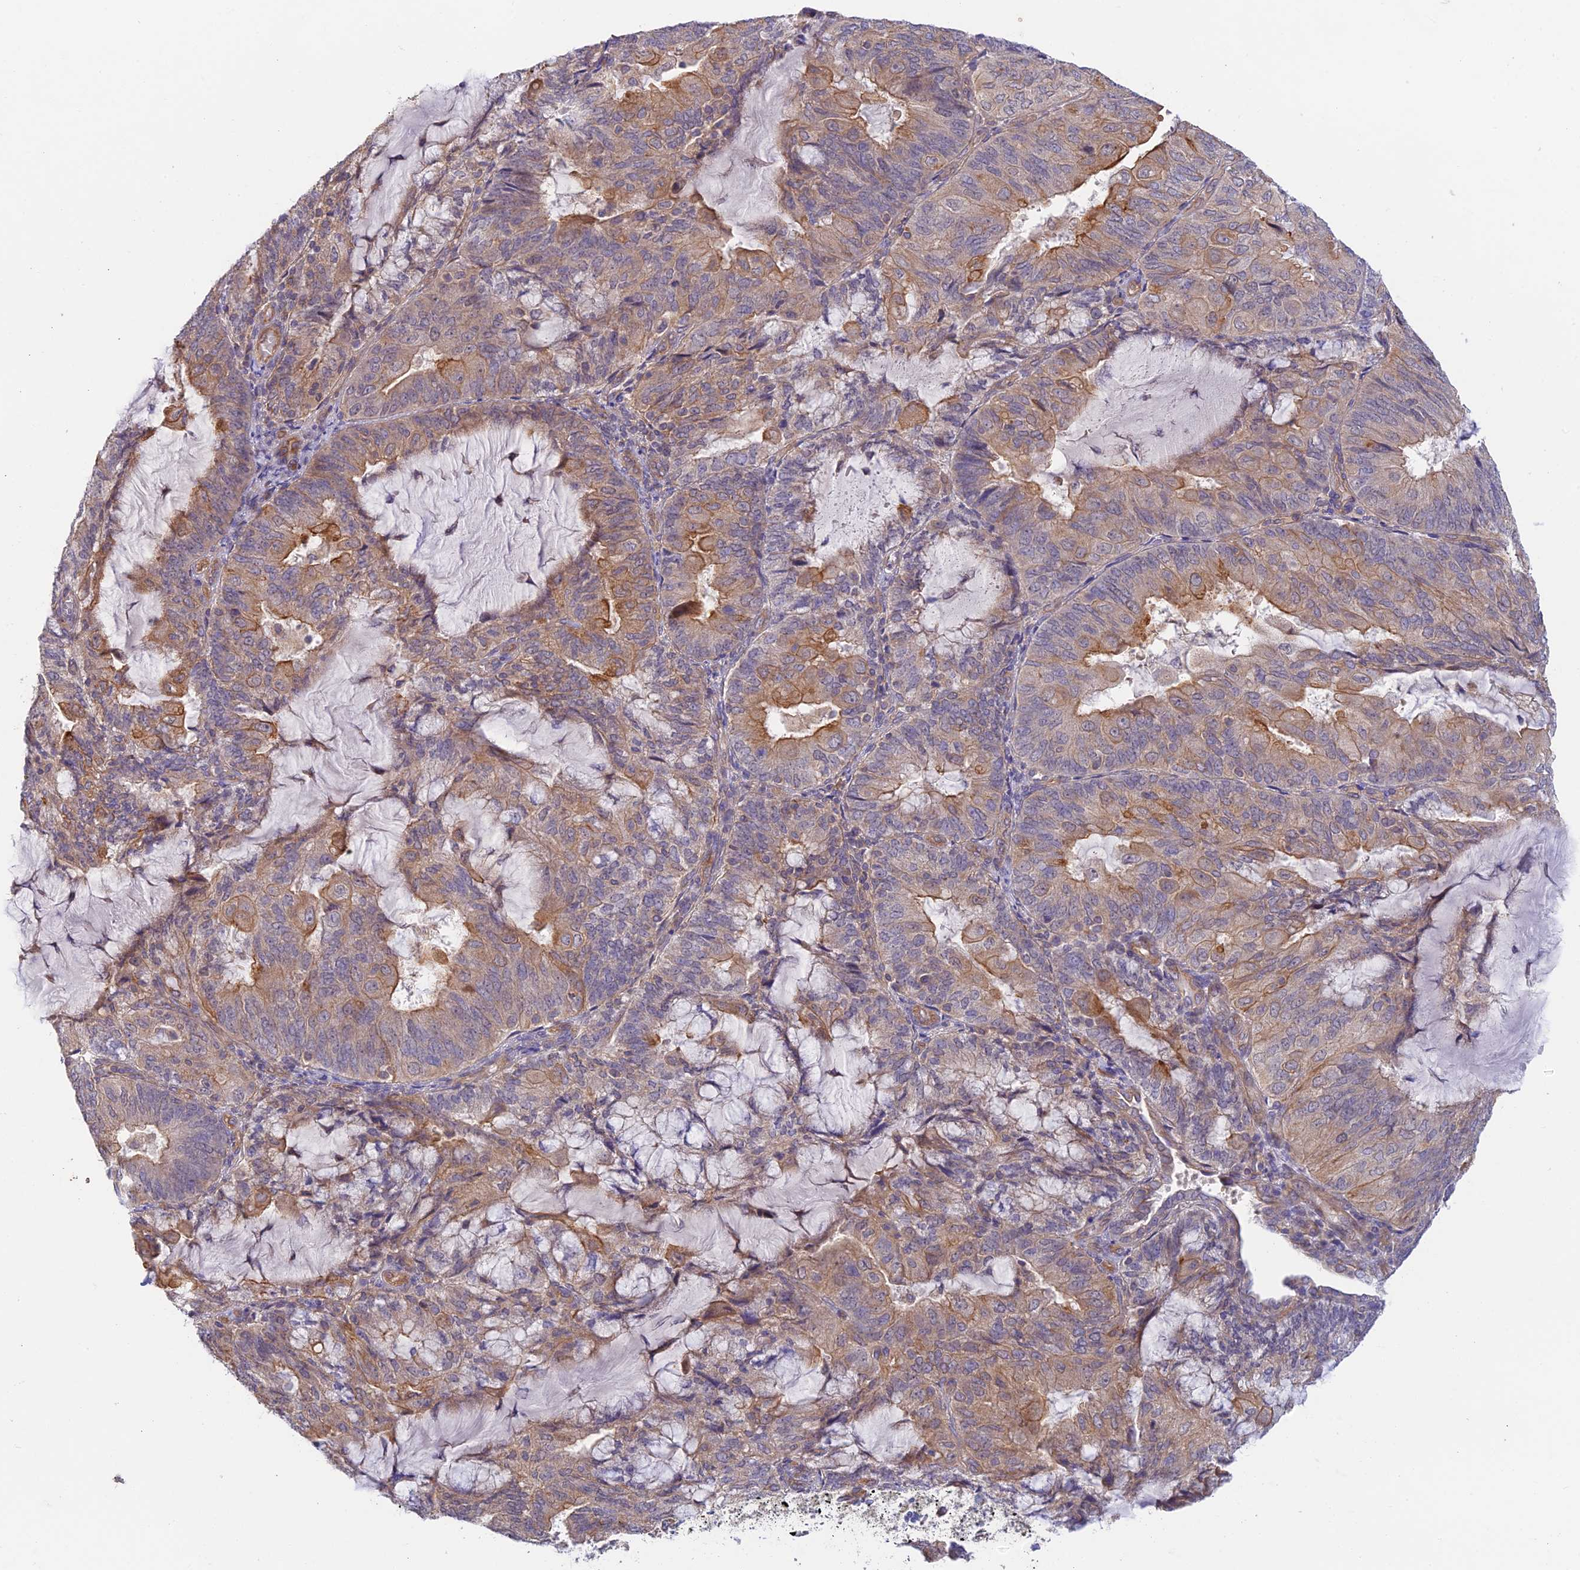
{"staining": {"intensity": "moderate", "quantity": "25%-75%", "location": "cytoplasmic/membranous"}, "tissue": "endometrial cancer", "cell_type": "Tumor cells", "image_type": "cancer", "snomed": [{"axis": "morphology", "description": "Adenocarcinoma, NOS"}, {"axis": "topography", "description": "Endometrium"}], "caption": "High-magnification brightfield microscopy of endometrial cancer (adenocarcinoma) stained with DAB (brown) and counterstained with hematoxylin (blue). tumor cells exhibit moderate cytoplasmic/membranous expression is present in about25%-75% of cells.", "gene": "MYO9A", "patient": {"sex": "female", "age": 81}}